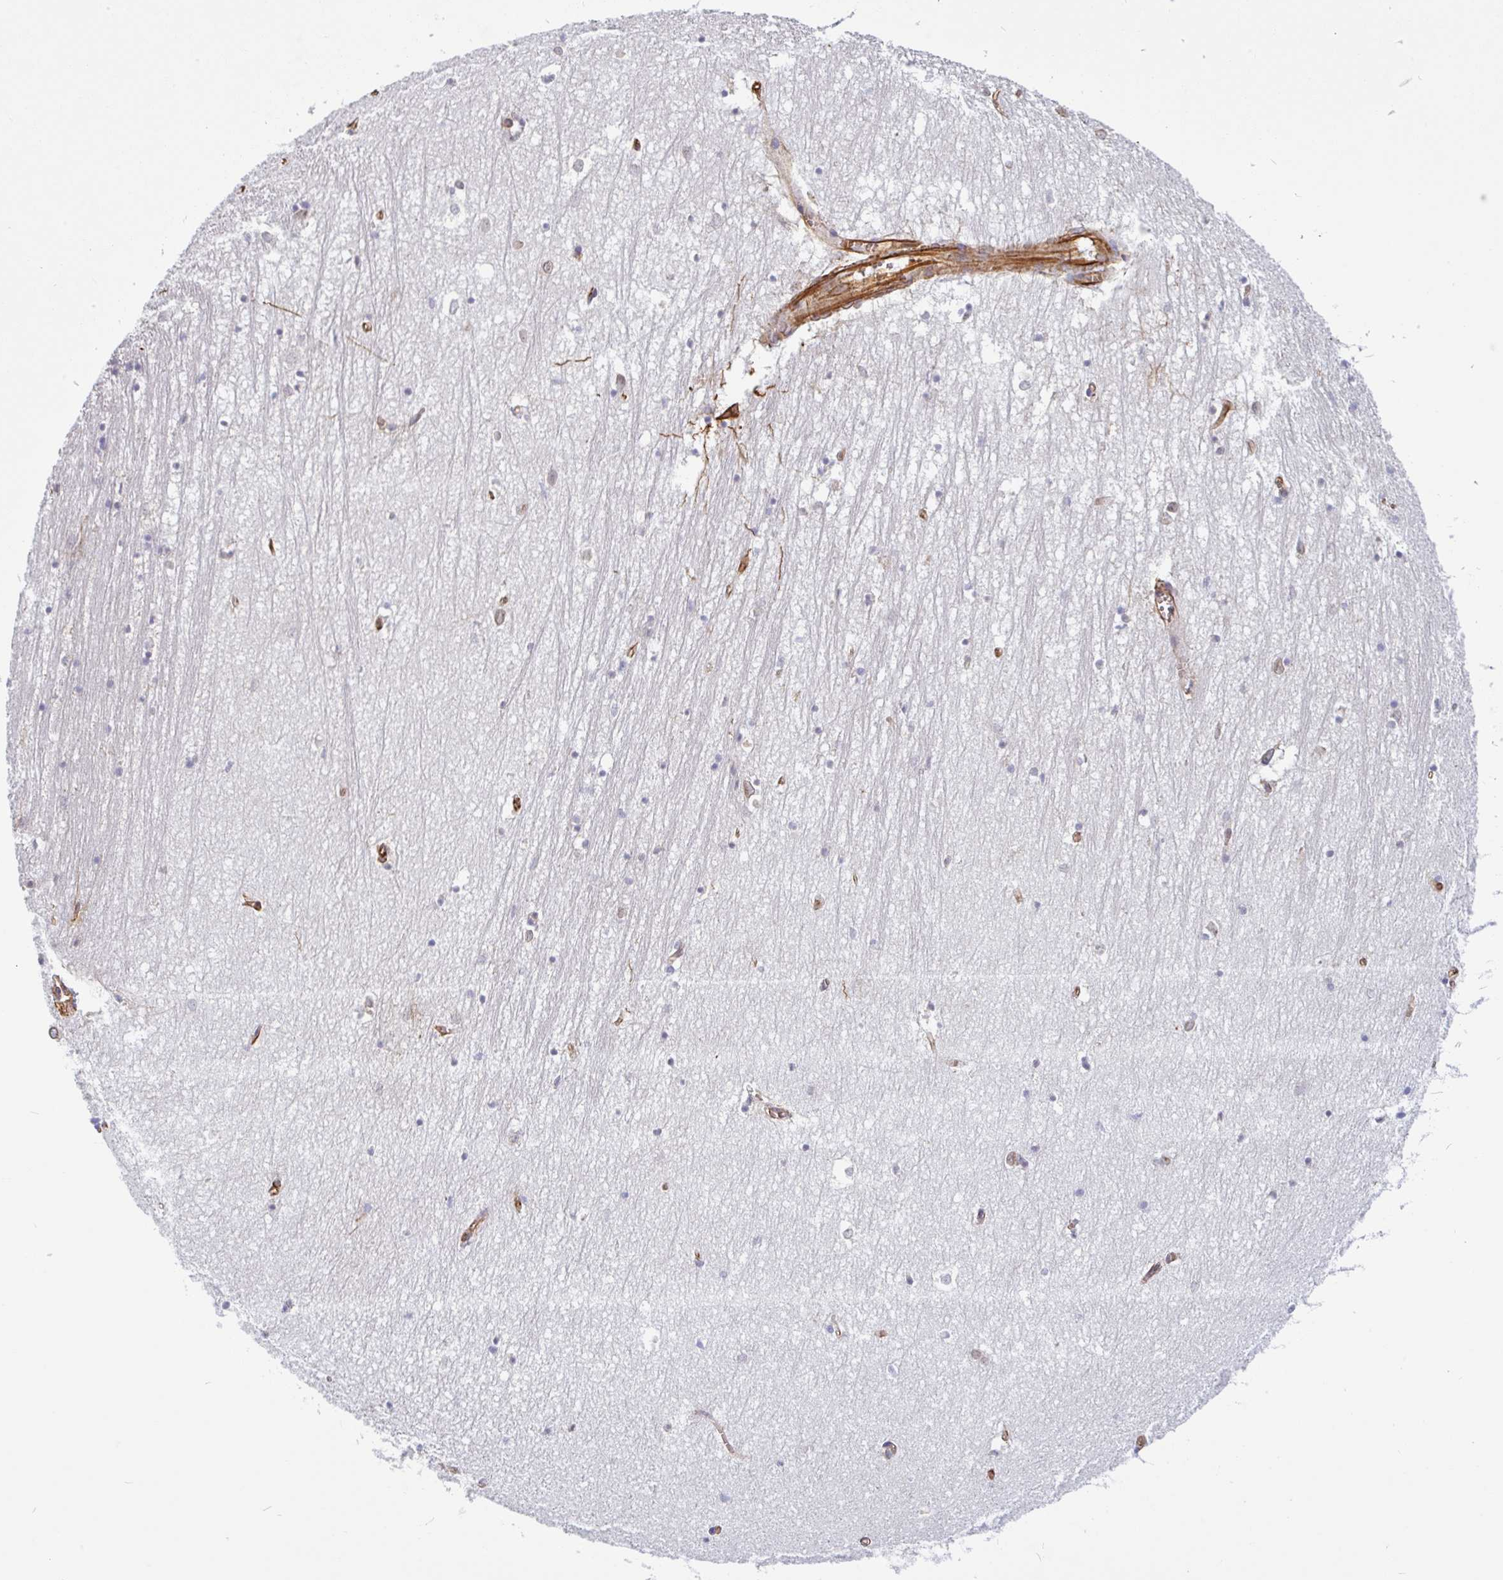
{"staining": {"intensity": "moderate", "quantity": "<25%", "location": "cytoplasmic/membranous,nuclear"}, "tissue": "hippocampus", "cell_type": "Glial cells", "image_type": "normal", "snomed": [{"axis": "morphology", "description": "Normal tissue, NOS"}, {"axis": "topography", "description": "Hippocampus"}], "caption": "A low amount of moderate cytoplasmic/membranous,nuclear positivity is seen in approximately <25% of glial cells in benign hippocampus.", "gene": "PPFIA1", "patient": {"sex": "female", "age": 64}}